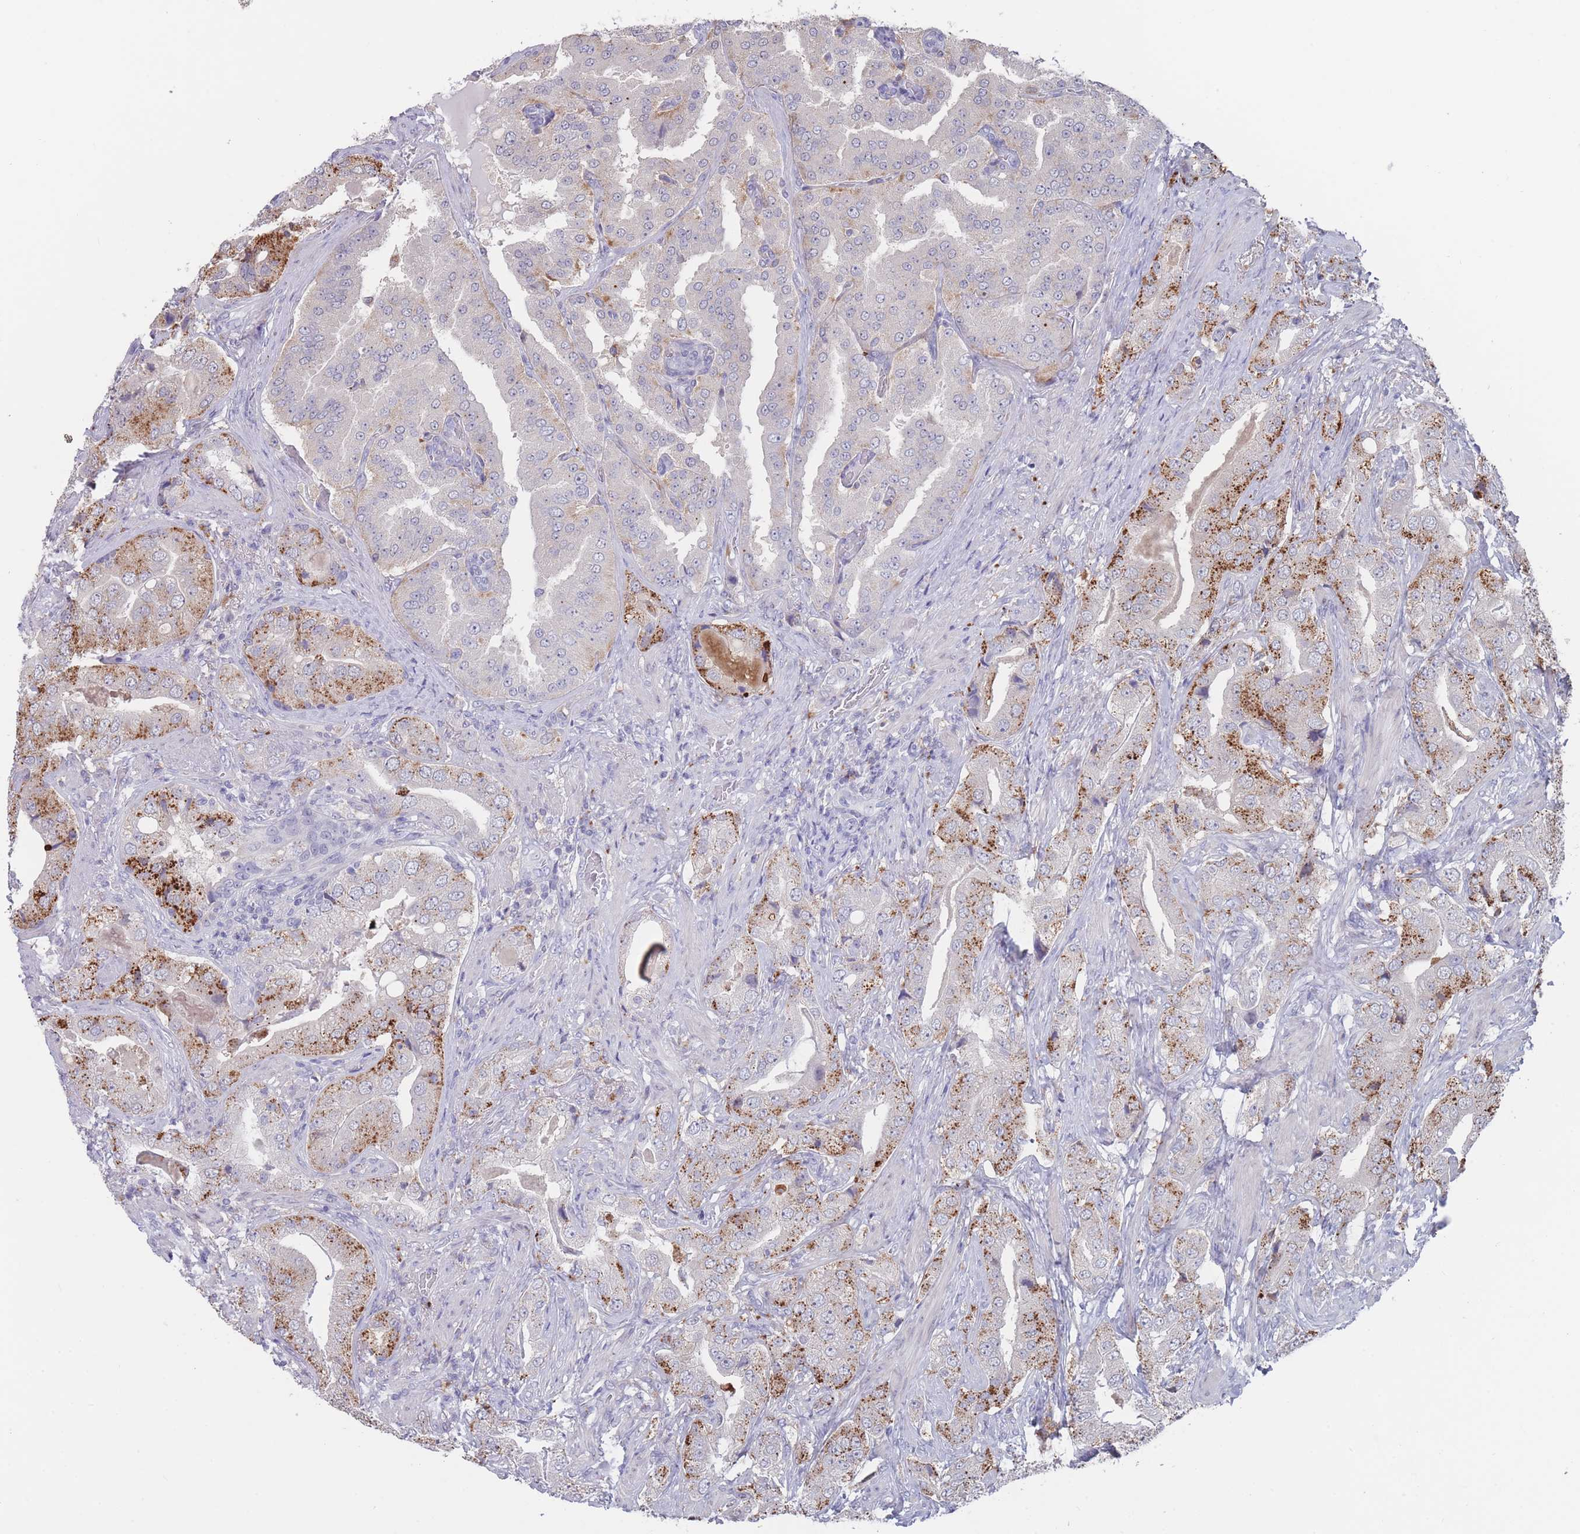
{"staining": {"intensity": "moderate", "quantity": "25%-75%", "location": "cytoplasmic/membranous"}, "tissue": "prostate cancer", "cell_type": "Tumor cells", "image_type": "cancer", "snomed": [{"axis": "morphology", "description": "Adenocarcinoma, High grade"}, {"axis": "topography", "description": "Prostate"}], "caption": "Protein expression analysis of prostate cancer reveals moderate cytoplasmic/membranous expression in approximately 25%-75% of tumor cells.", "gene": "CYP51A1", "patient": {"sex": "male", "age": 63}}